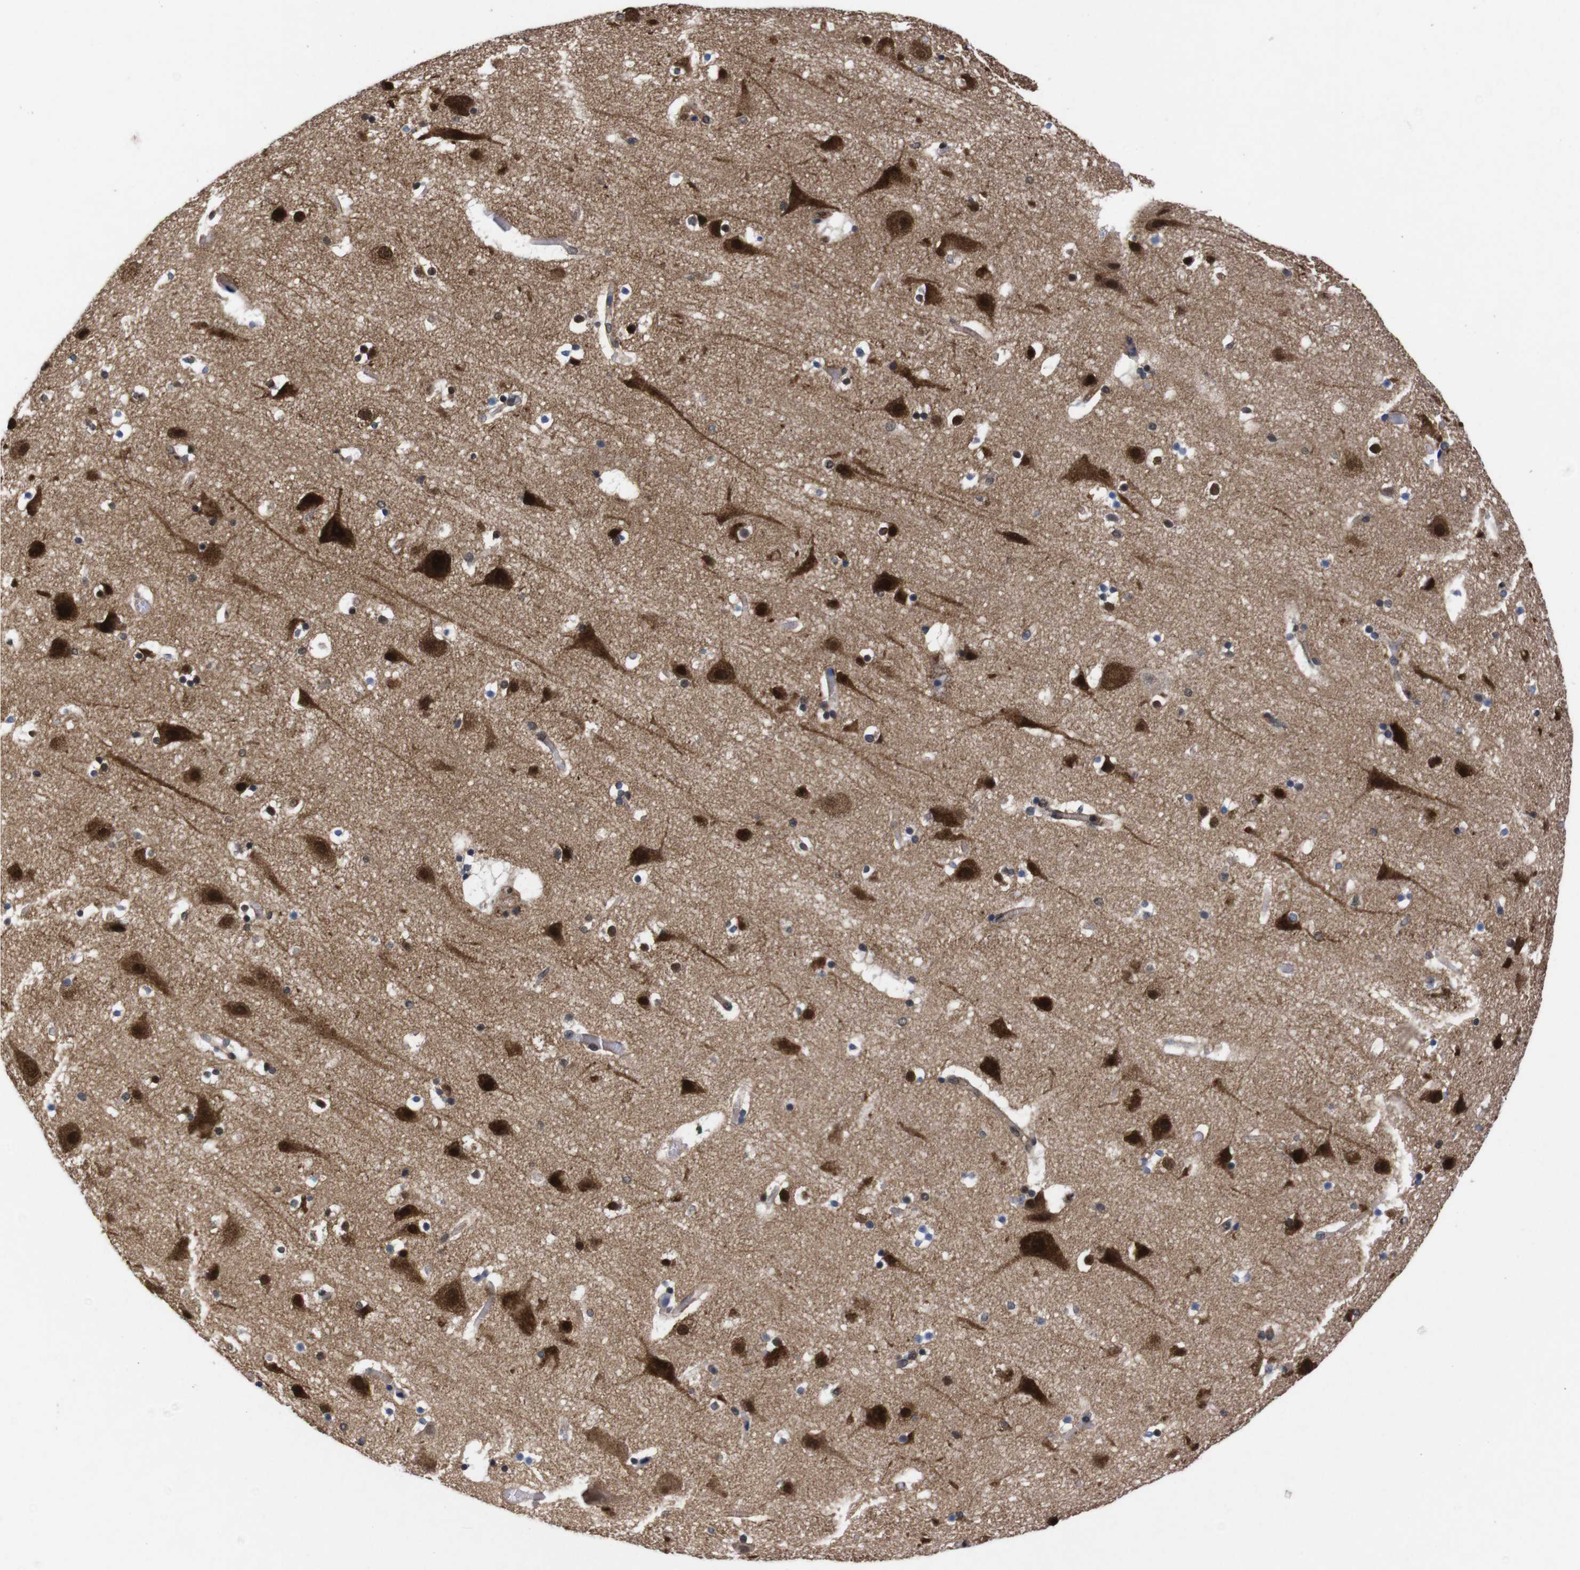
{"staining": {"intensity": "moderate", "quantity": "25%-75%", "location": "cytoplasmic/membranous"}, "tissue": "cerebral cortex", "cell_type": "Endothelial cells", "image_type": "normal", "snomed": [{"axis": "morphology", "description": "Normal tissue, NOS"}, {"axis": "topography", "description": "Cerebral cortex"}], "caption": "IHC image of benign cerebral cortex stained for a protein (brown), which shows medium levels of moderate cytoplasmic/membranous staining in approximately 25%-75% of endothelial cells.", "gene": "UBQLN2", "patient": {"sex": "male", "age": 45}}